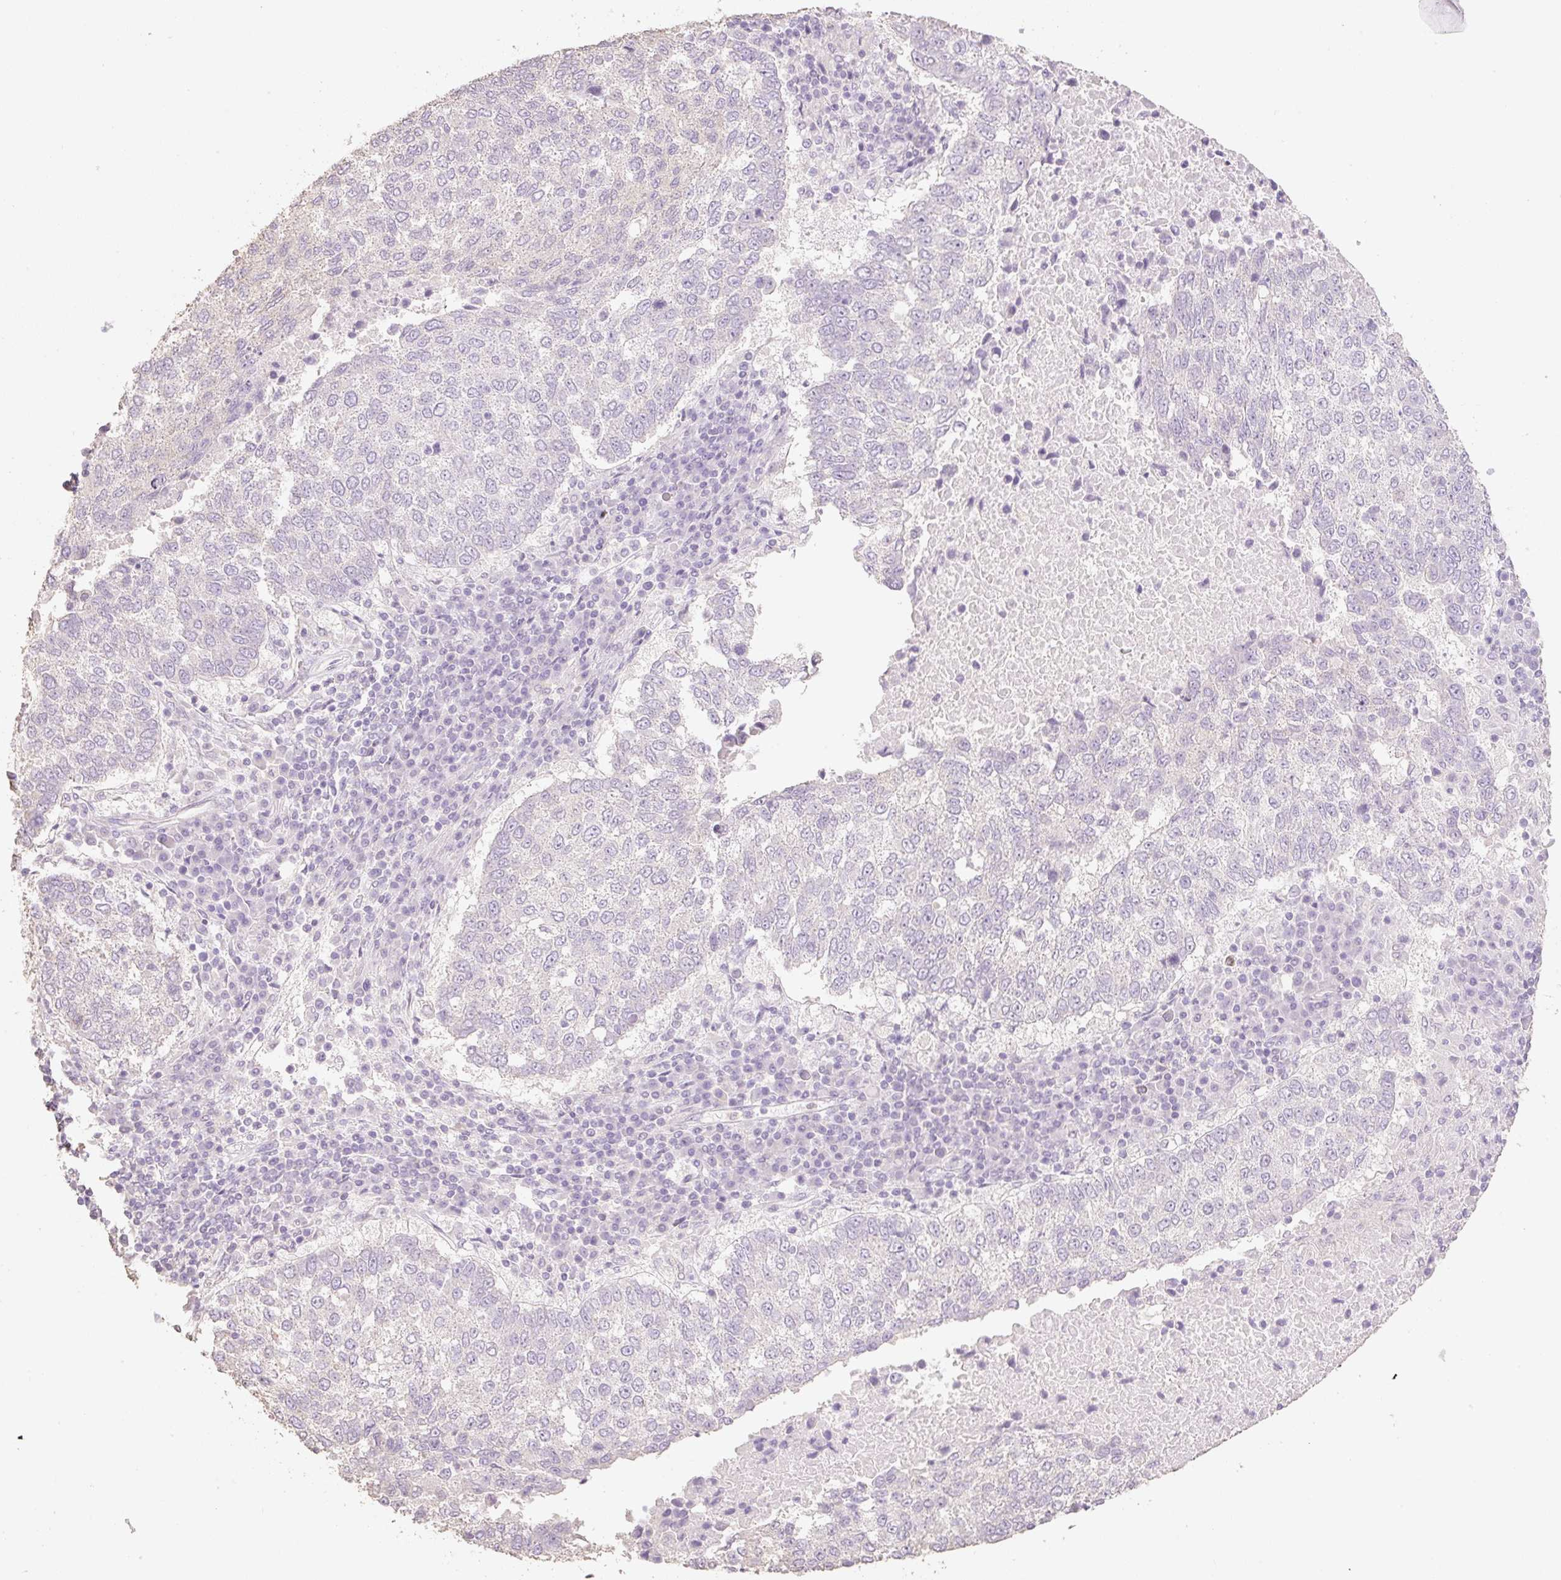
{"staining": {"intensity": "negative", "quantity": "none", "location": "none"}, "tissue": "lung cancer", "cell_type": "Tumor cells", "image_type": "cancer", "snomed": [{"axis": "morphology", "description": "Squamous cell carcinoma, NOS"}, {"axis": "topography", "description": "Lung"}], "caption": "DAB immunohistochemical staining of squamous cell carcinoma (lung) demonstrates no significant staining in tumor cells.", "gene": "MBOAT7", "patient": {"sex": "male", "age": 73}}